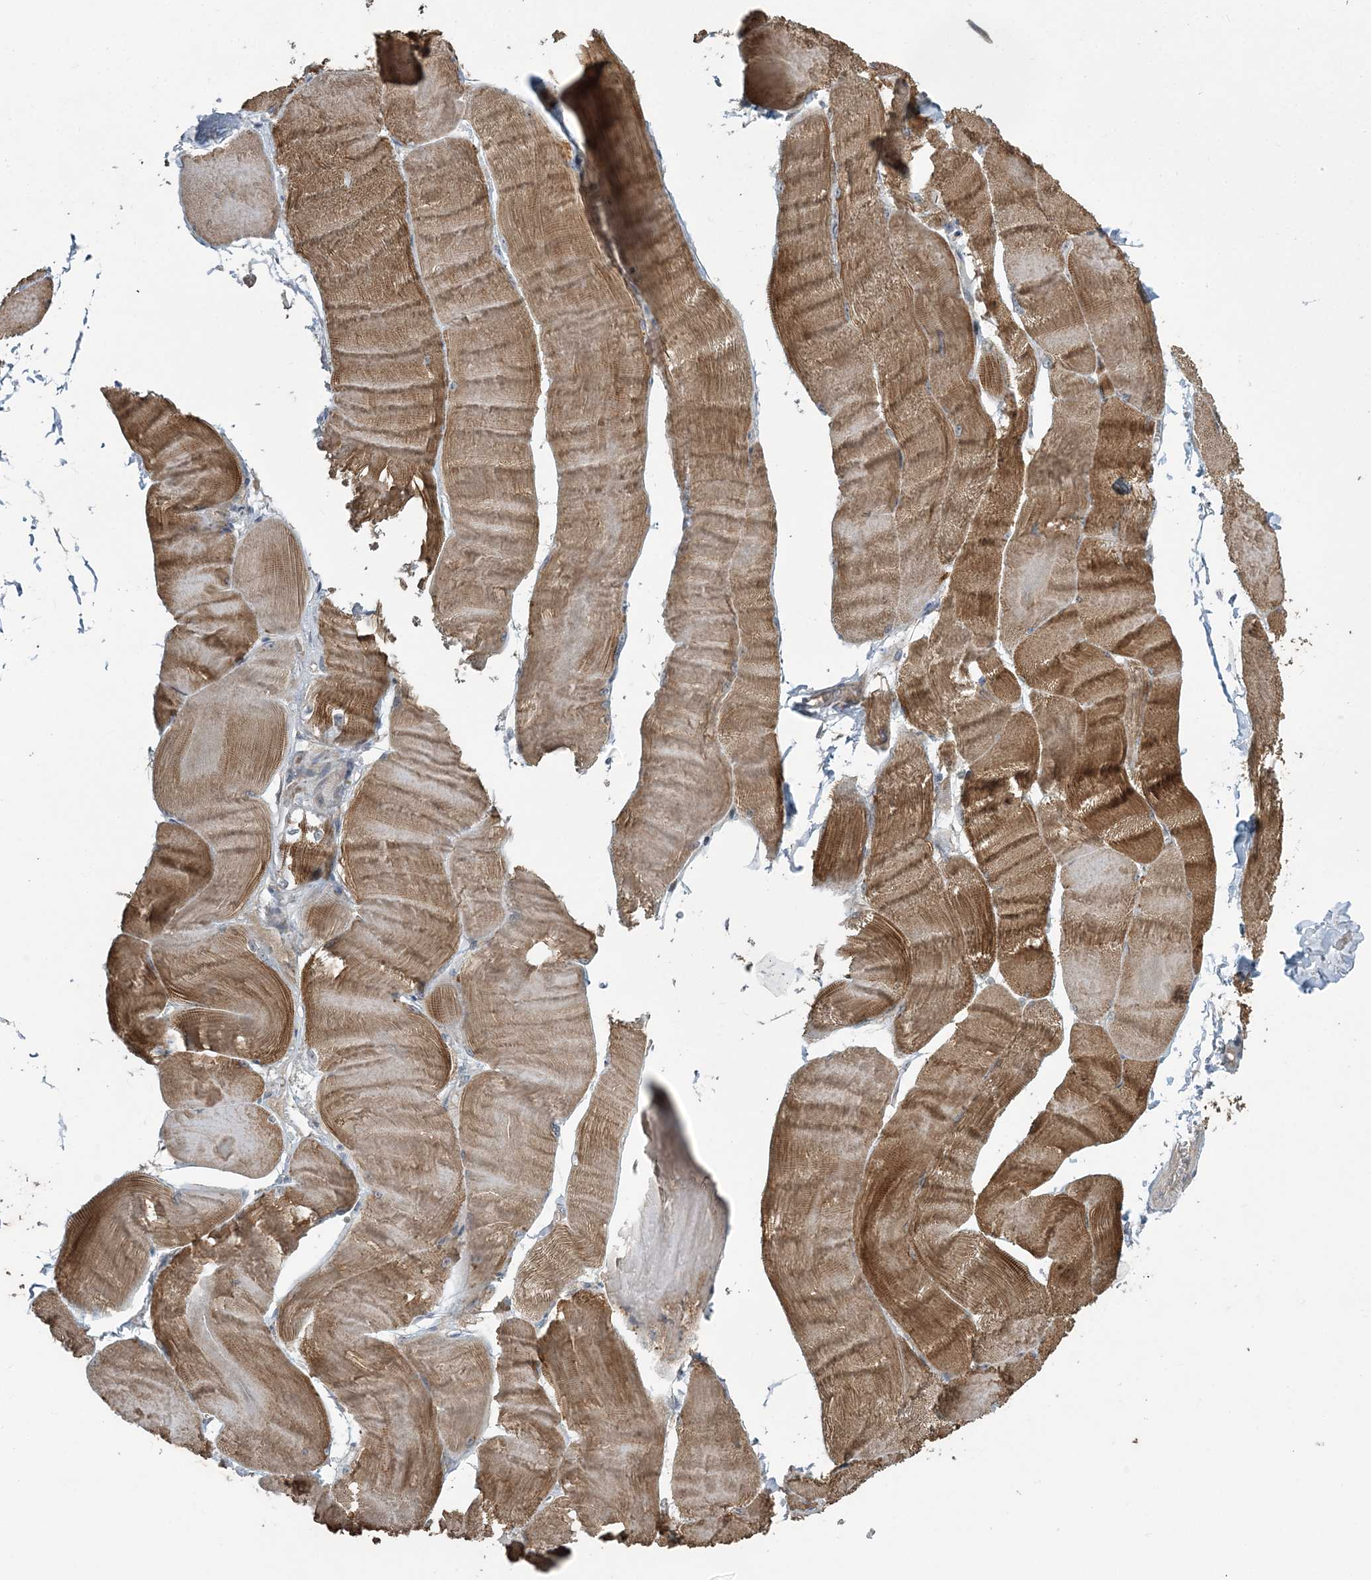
{"staining": {"intensity": "moderate", "quantity": ">75%", "location": "cytoplasmic/membranous"}, "tissue": "skeletal muscle", "cell_type": "Myocytes", "image_type": "normal", "snomed": [{"axis": "morphology", "description": "Normal tissue, NOS"}, {"axis": "morphology", "description": "Basal cell carcinoma"}, {"axis": "topography", "description": "Skeletal muscle"}], "caption": "Immunohistochemical staining of unremarkable human skeletal muscle displays >75% levels of moderate cytoplasmic/membranous protein positivity in about >75% of myocytes. The staining was performed using DAB (3,3'-diaminobenzidine) to visualize the protein expression in brown, while the nuclei were stained in blue with hematoxylin (Magnification: 20x).", "gene": "SLC4A10", "patient": {"sex": "female", "age": 64}}